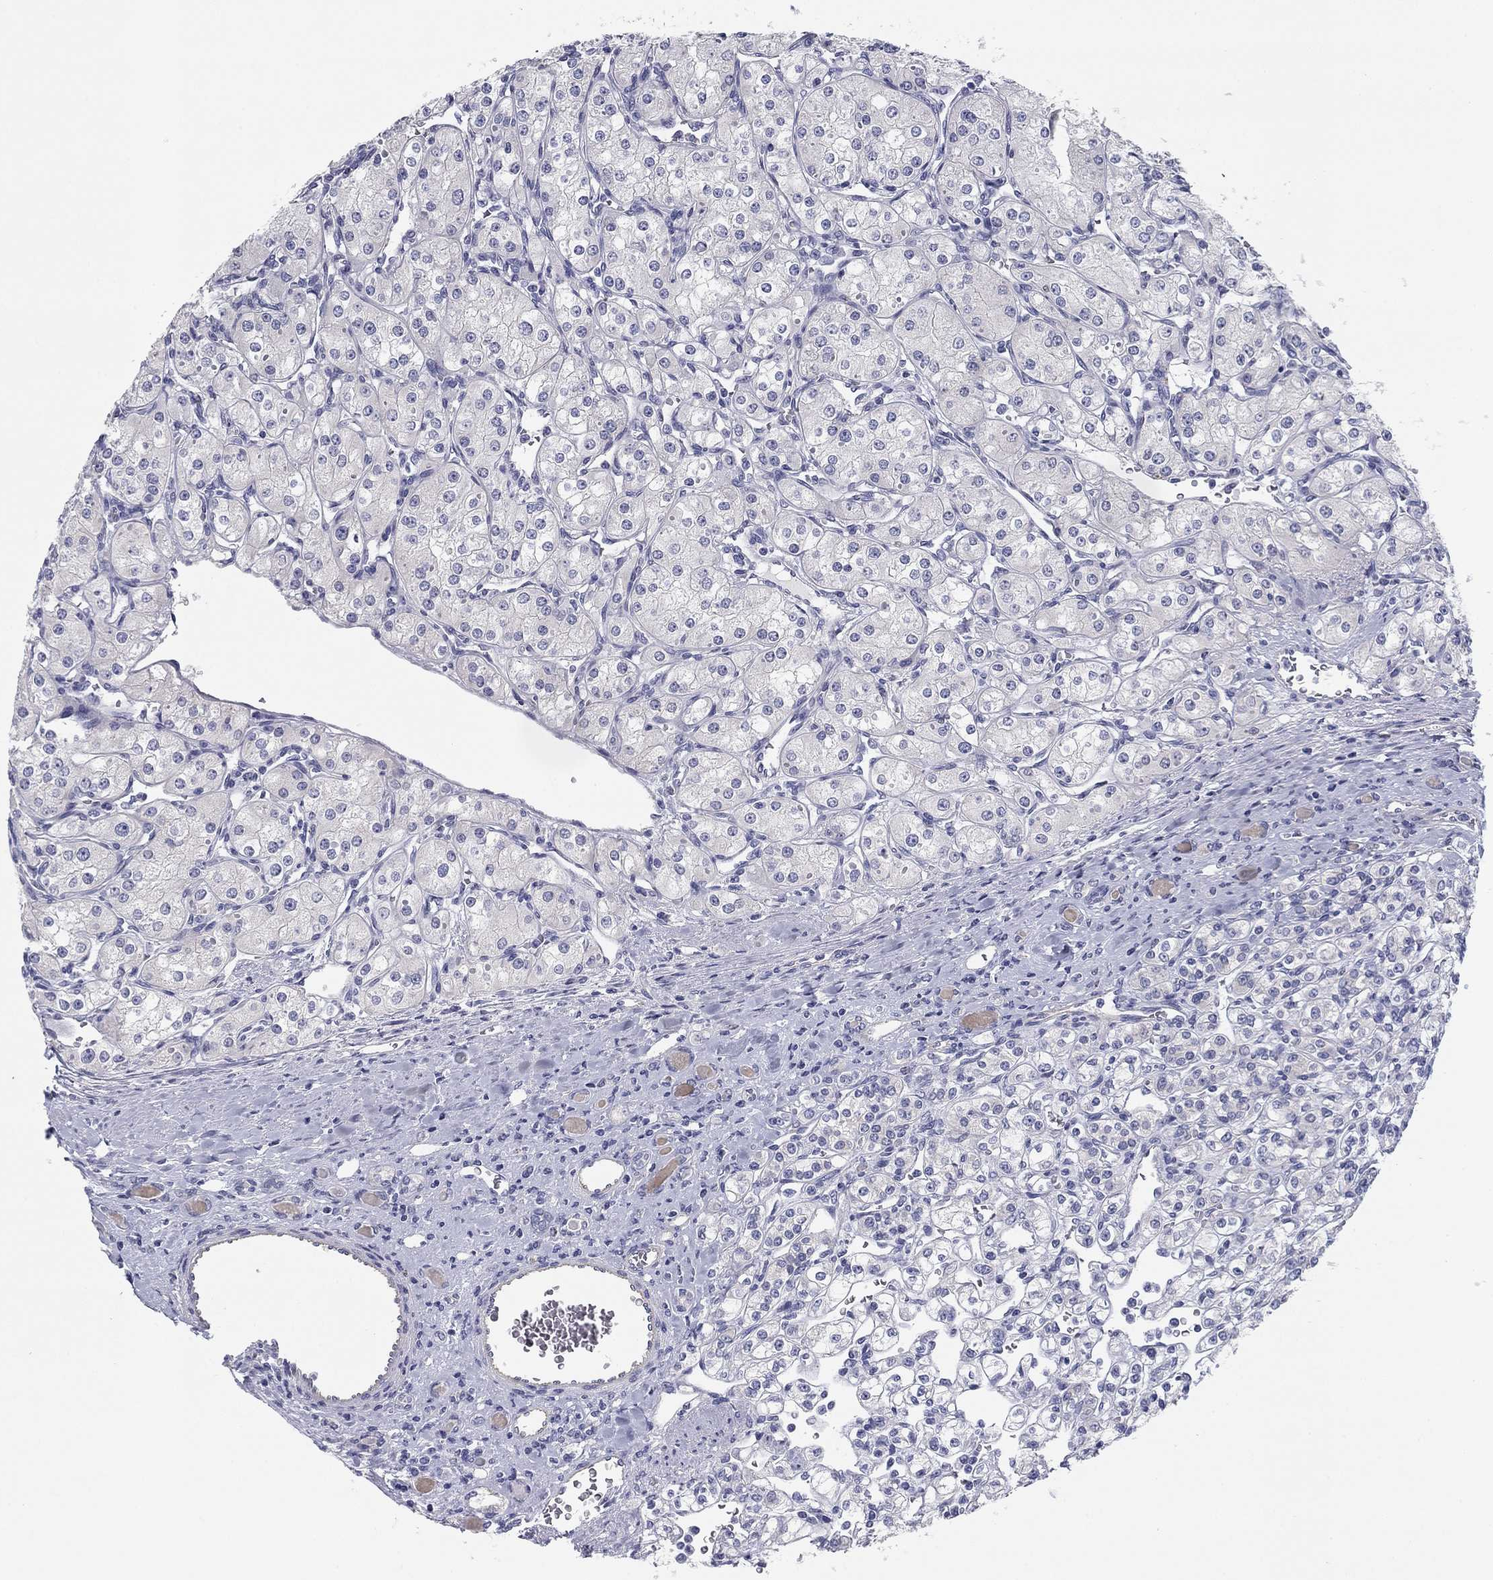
{"staining": {"intensity": "negative", "quantity": "none", "location": "none"}, "tissue": "renal cancer", "cell_type": "Tumor cells", "image_type": "cancer", "snomed": [{"axis": "morphology", "description": "Adenocarcinoma, NOS"}, {"axis": "topography", "description": "Kidney"}], "caption": "DAB immunohistochemical staining of human renal cancer reveals no significant positivity in tumor cells.", "gene": "SEPTIN3", "patient": {"sex": "male", "age": 77}}